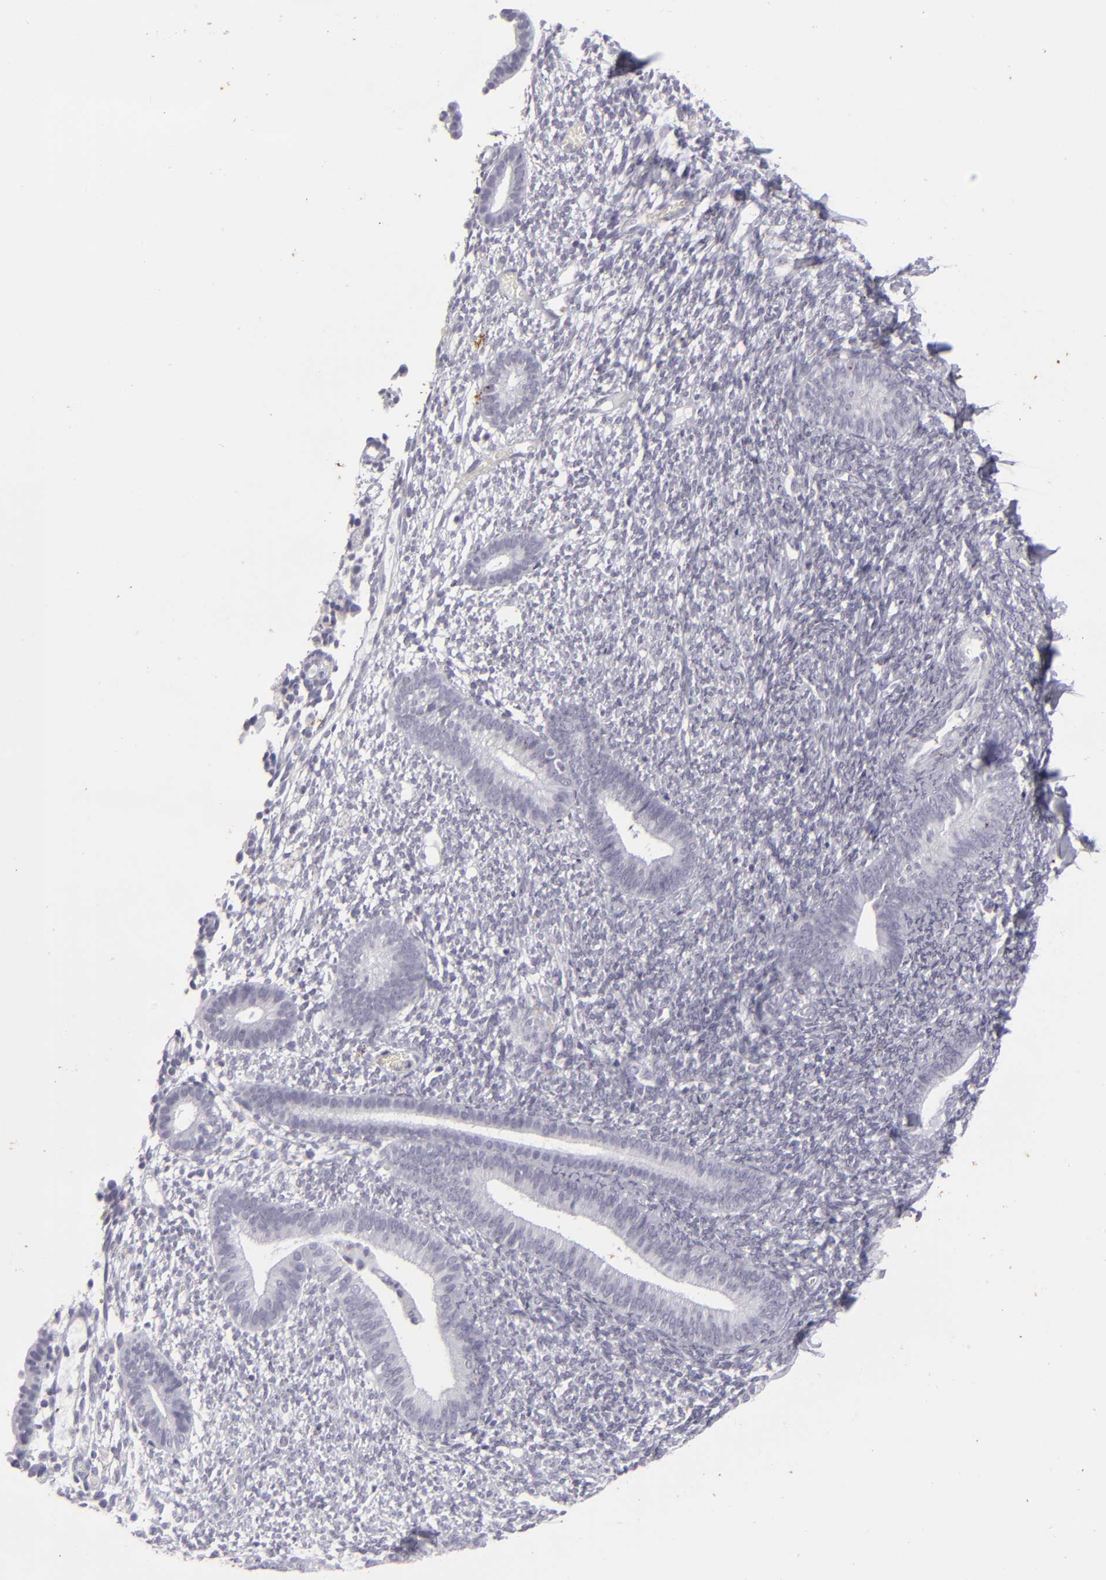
{"staining": {"intensity": "negative", "quantity": "none", "location": "none"}, "tissue": "endometrium", "cell_type": "Cells in endometrial stroma", "image_type": "normal", "snomed": [{"axis": "morphology", "description": "Normal tissue, NOS"}, {"axis": "topography", "description": "Smooth muscle"}, {"axis": "topography", "description": "Endometrium"}], "caption": "This photomicrograph is of normal endometrium stained with IHC to label a protein in brown with the nuclei are counter-stained blue. There is no staining in cells in endometrial stroma. (DAB (3,3'-diaminobenzidine) immunohistochemistry (IHC) visualized using brightfield microscopy, high magnification).", "gene": "KRT1", "patient": {"sex": "female", "age": 57}}